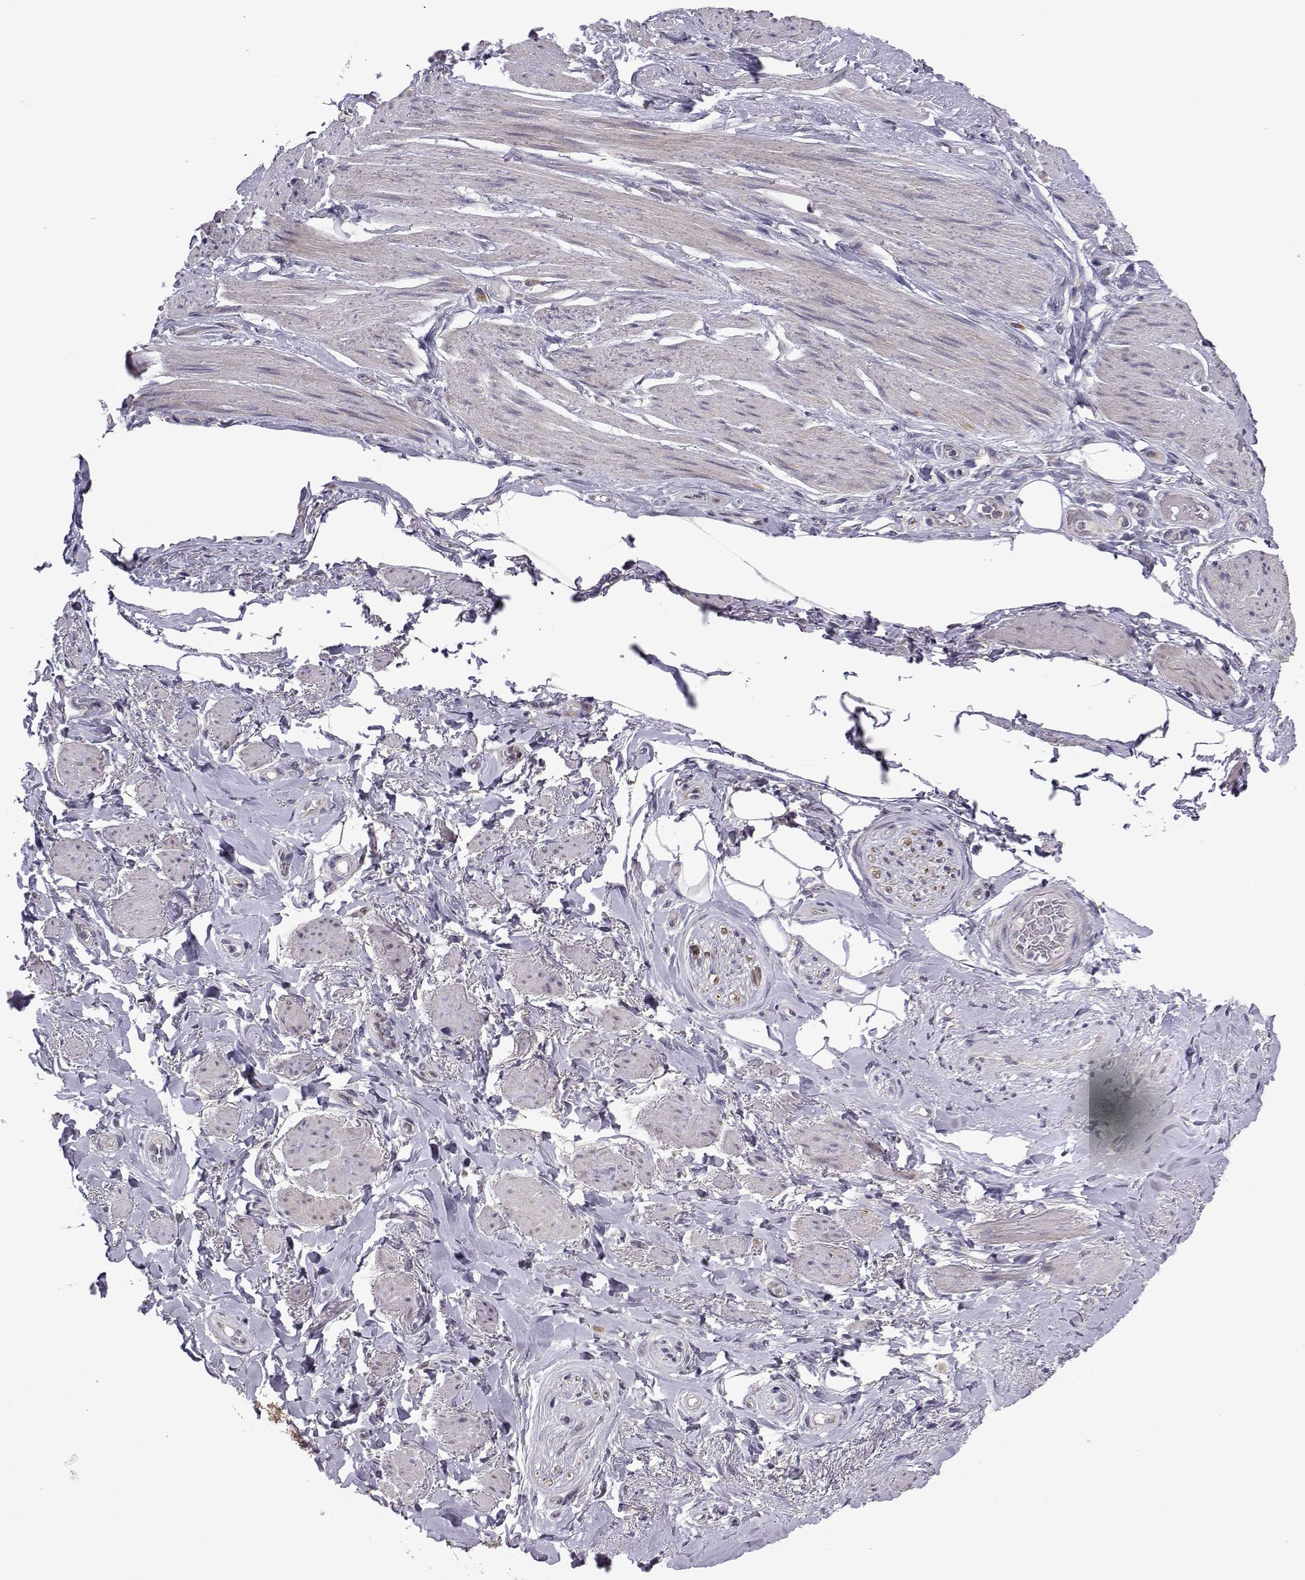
{"staining": {"intensity": "negative", "quantity": "none", "location": "none"}, "tissue": "adipose tissue", "cell_type": "Adipocytes", "image_type": "normal", "snomed": [{"axis": "morphology", "description": "Normal tissue, NOS"}, {"axis": "topography", "description": "Skeletal muscle"}, {"axis": "topography", "description": "Anal"}, {"axis": "topography", "description": "Peripheral nerve tissue"}], "caption": "A high-resolution photomicrograph shows immunohistochemistry (IHC) staining of unremarkable adipose tissue, which reveals no significant staining in adipocytes.", "gene": "PEX5L", "patient": {"sex": "male", "age": 53}}